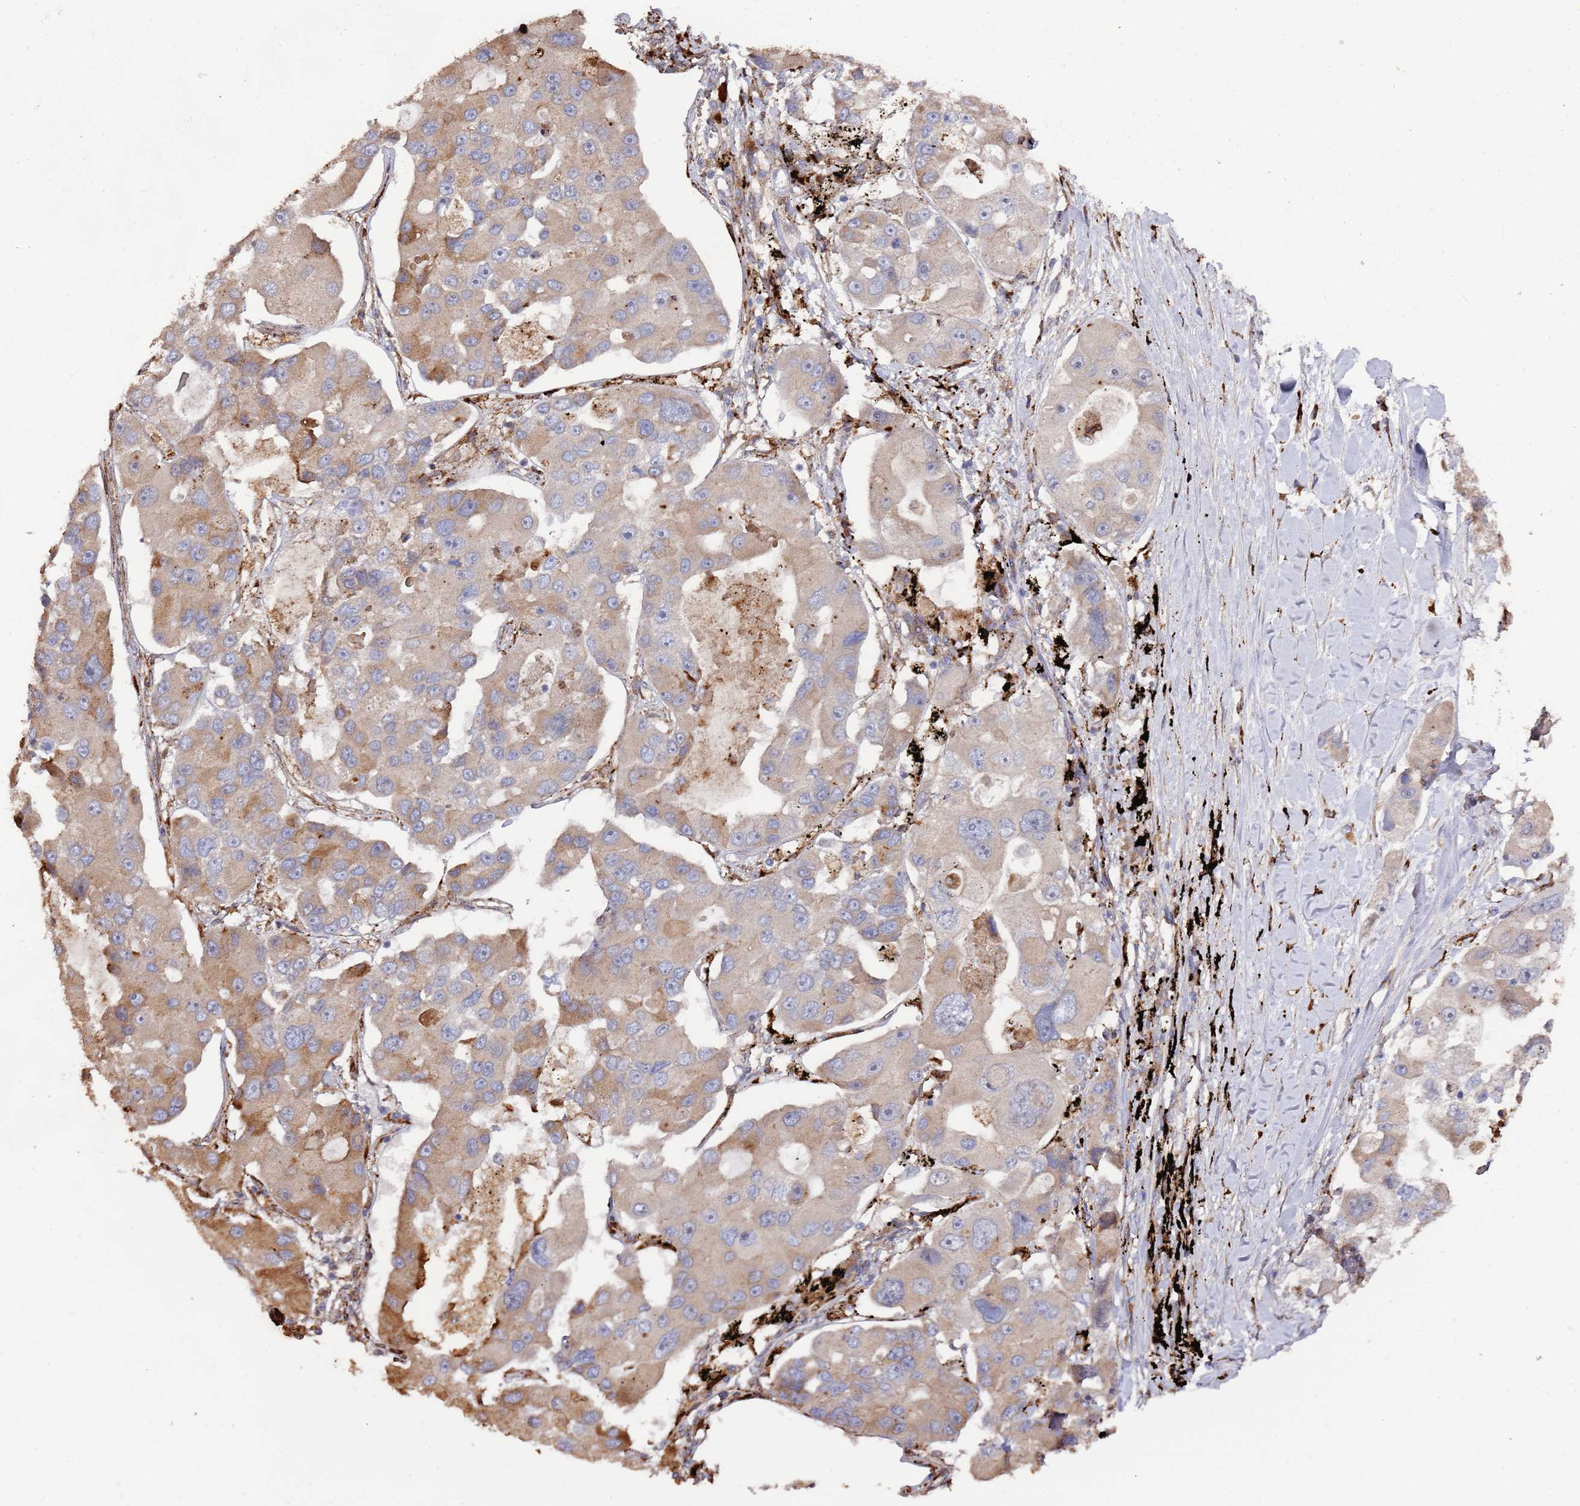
{"staining": {"intensity": "moderate", "quantity": "25%-75%", "location": "cytoplasmic/membranous"}, "tissue": "lung cancer", "cell_type": "Tumor cells", "image_type": "cancer", "snomed": [{"axis": "morphology", "description": "Adenocarcinoma, NOS"}, {"axis": "topography", "description": "Lung"}], "caption": "Immunohistochemical staining of lung cancer exhibits medium levels of moderate cytoplasmic/membranous protein expression in about 25%-75% of tumor cells.", "gene": "LACC1", "patient": {"sex": "female", "age": 54}}